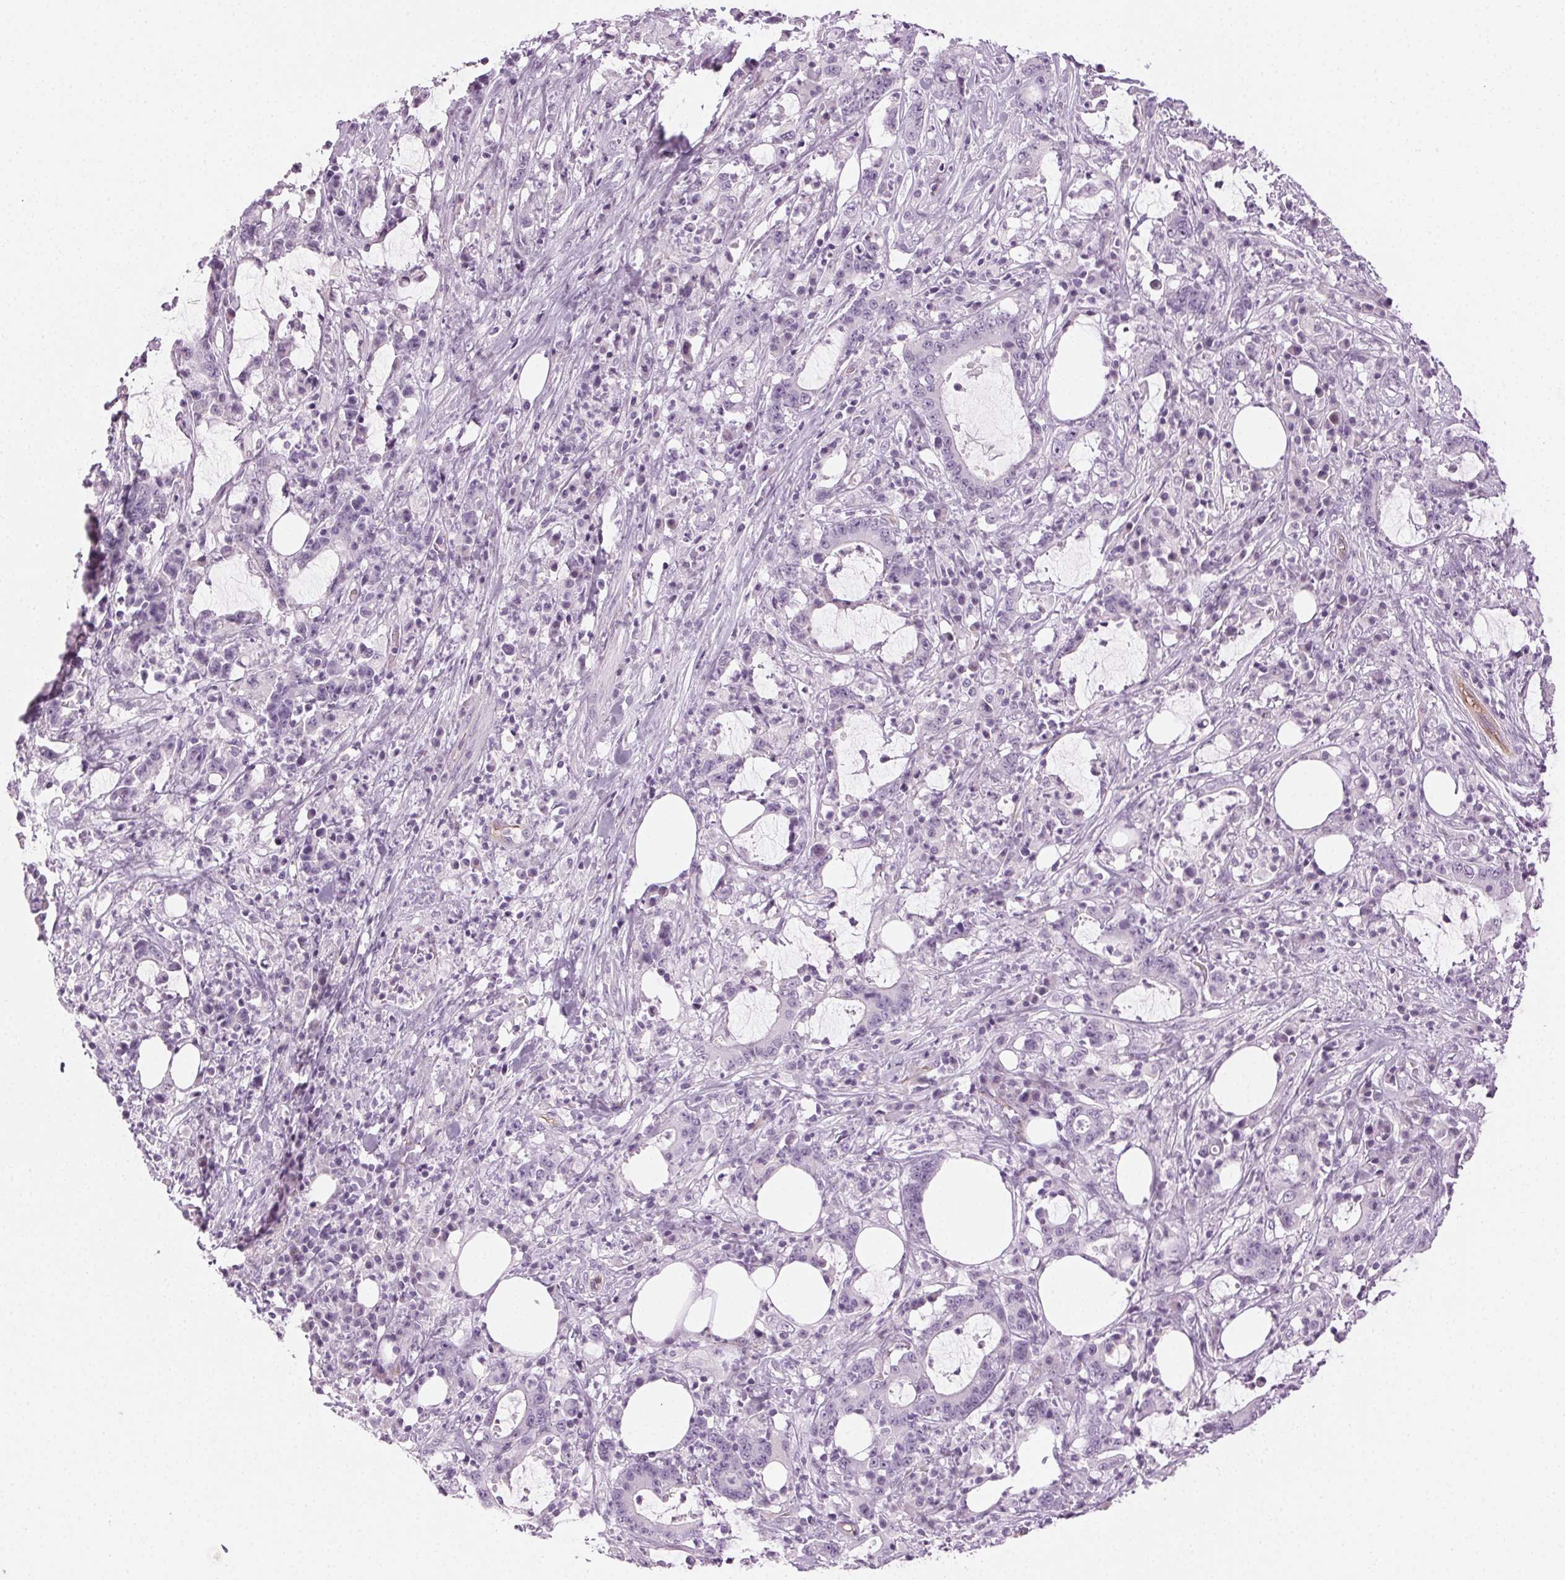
{"staining": {"intensity": "negative", "quantity": "none", "location": "none"}, "tissue": "stomach cancer", "cell_type": "Tumor cells", "image_type": "cancer", "snomed": [{"axis": "morphology", "description": "Adenocarcinoma, NOS"}, {"axis": "topography", "description": "Stomach, upper"}], "caption": "Protein analysis of stomach adenocarcinoma displays no significant positivity in tumor cells.", "gene": "AIF1L", "patient": {"sex": "male", "age": 68}}